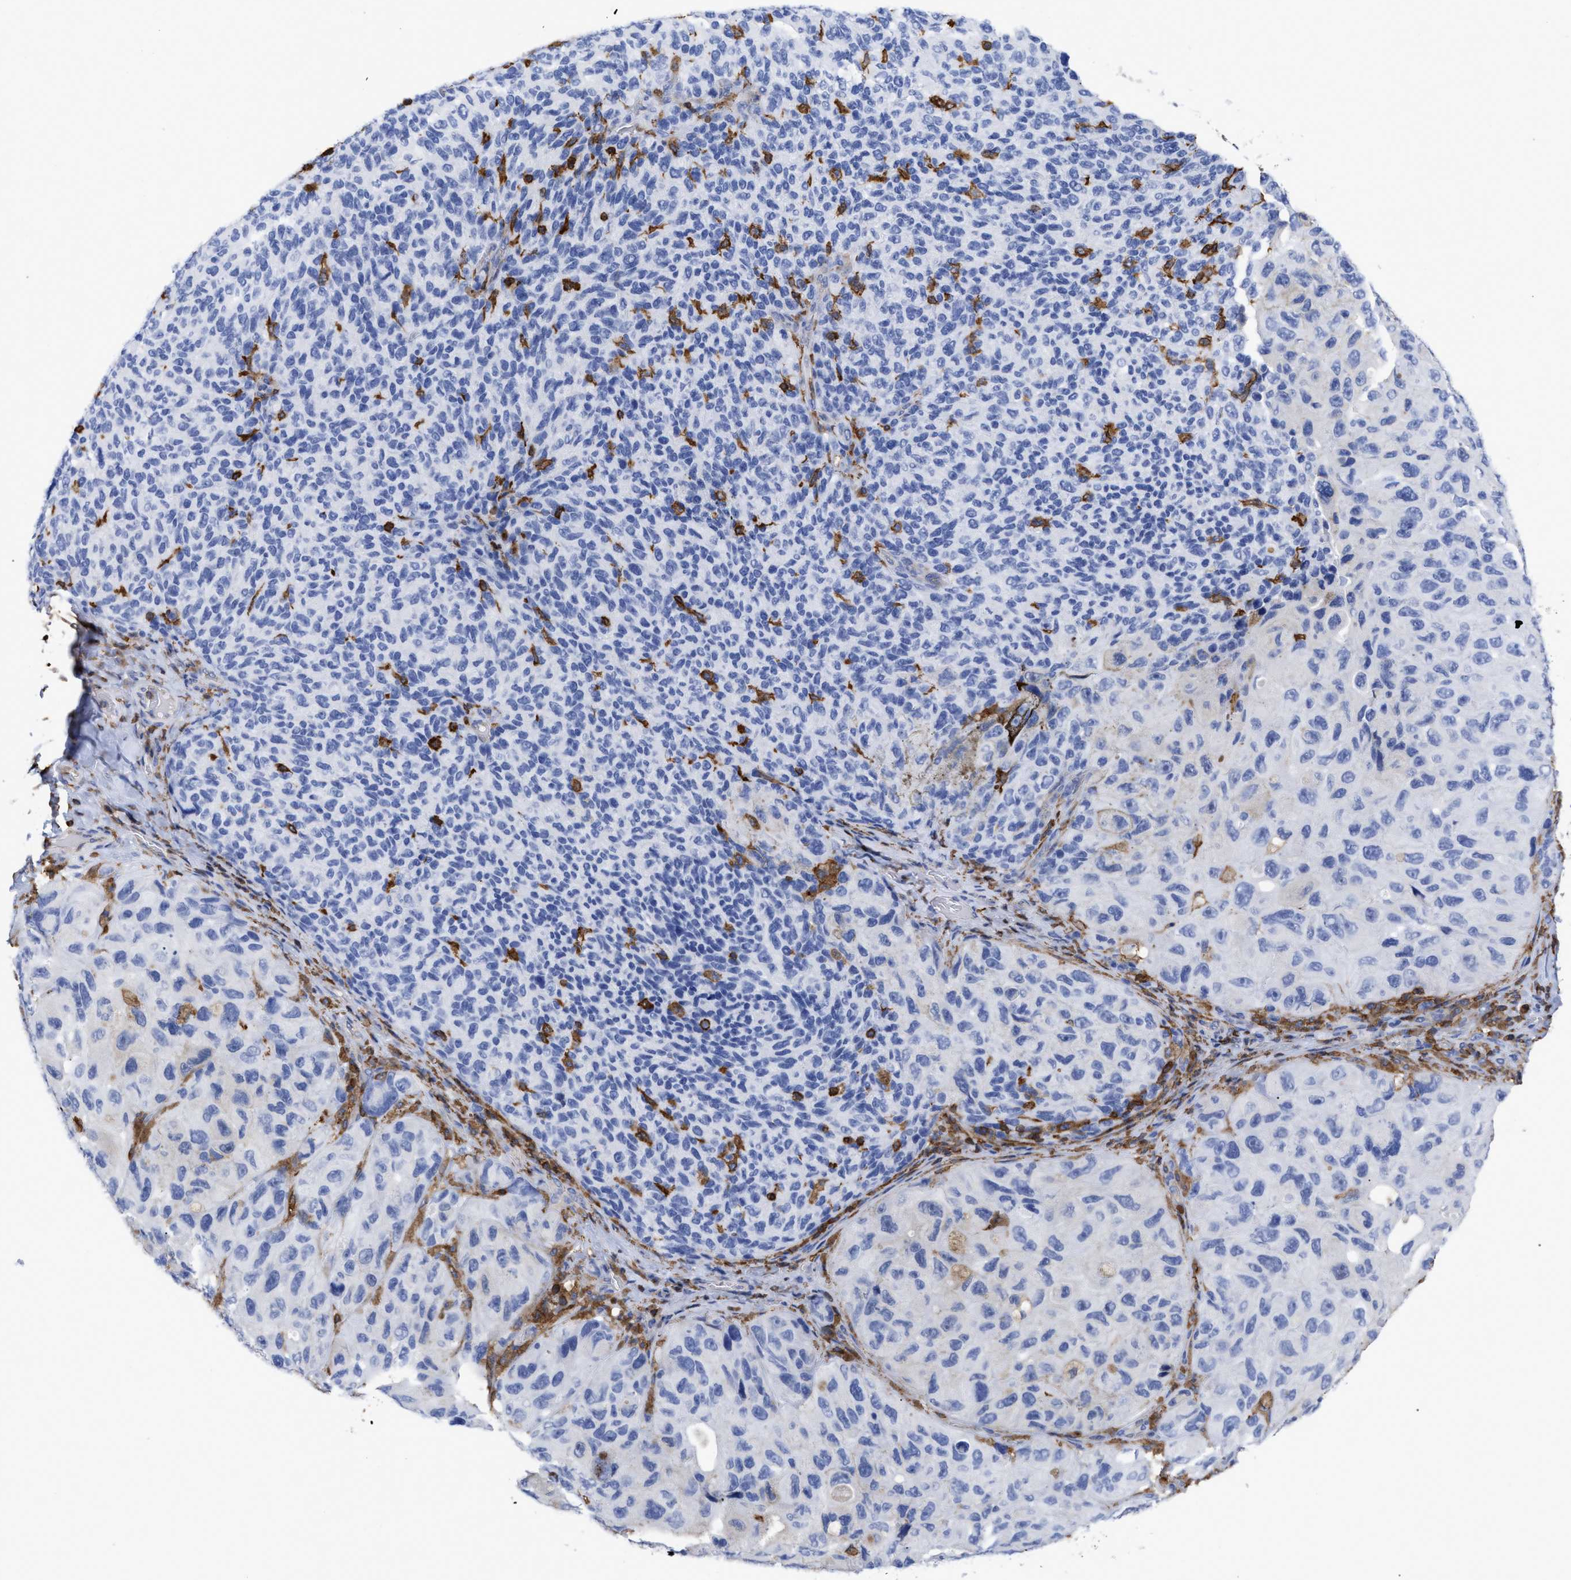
{"staining": {"intensity": "negative", "quantity": "none", "location": "none"}, "tissue": "melanoma", "cell_type": "Tumor cells", "image_type": "cancer", "snomed": [{"axis": "morphology", "description": "Malignant melanoma, NOS"}, {"axis": "topography", "description": "Skin"}], "caption": "This is an IHC micrograph of human melanoma. There is no staining in tumor cells.", "gene": "HCLS1", "patient": {"sex": "female", "age": 73}}